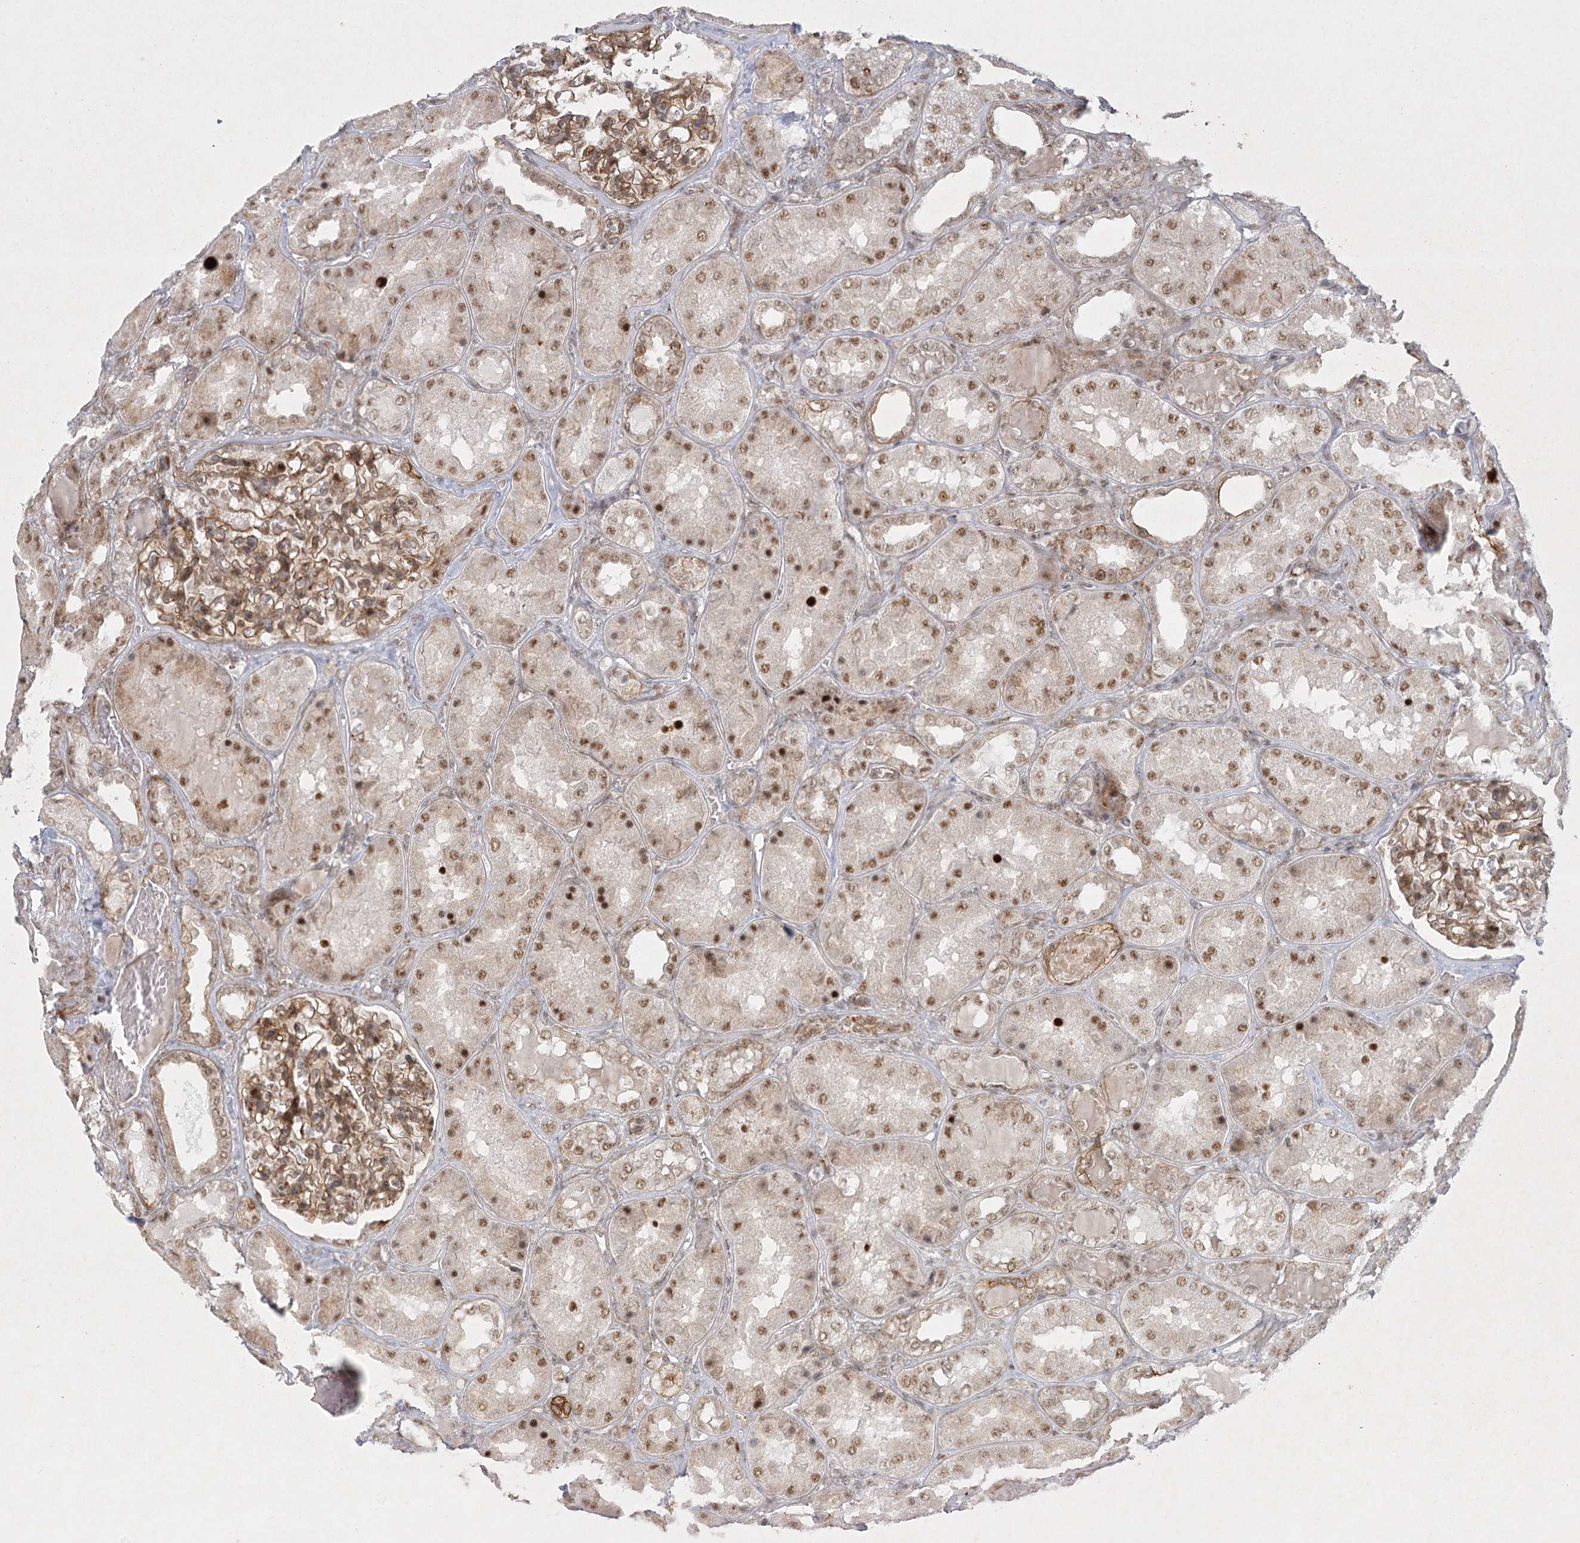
{"staining": {"intensity": "moderate", "quantity": "25%-75%", "location": "cytoplasmic/membranous,nuclear"}, "tissue": "kidney", "cell_type": "Cells in glomeruli", "image_type": "normal", "snomed": [{"axis": "morphology", "description": "Normal tissue, NOS"}, {"axis": "topography", "description": "Kidney"}], "caption": "Immunohistochemical staining of unremarkable human kidney exhibits moderate cytoplasmic/membranous,nuclear protein positivity in approximately 25%-75% of cells in glomeruli.", "gene": "U2SURP", "patient": {"sex": "female", "age": 56}}